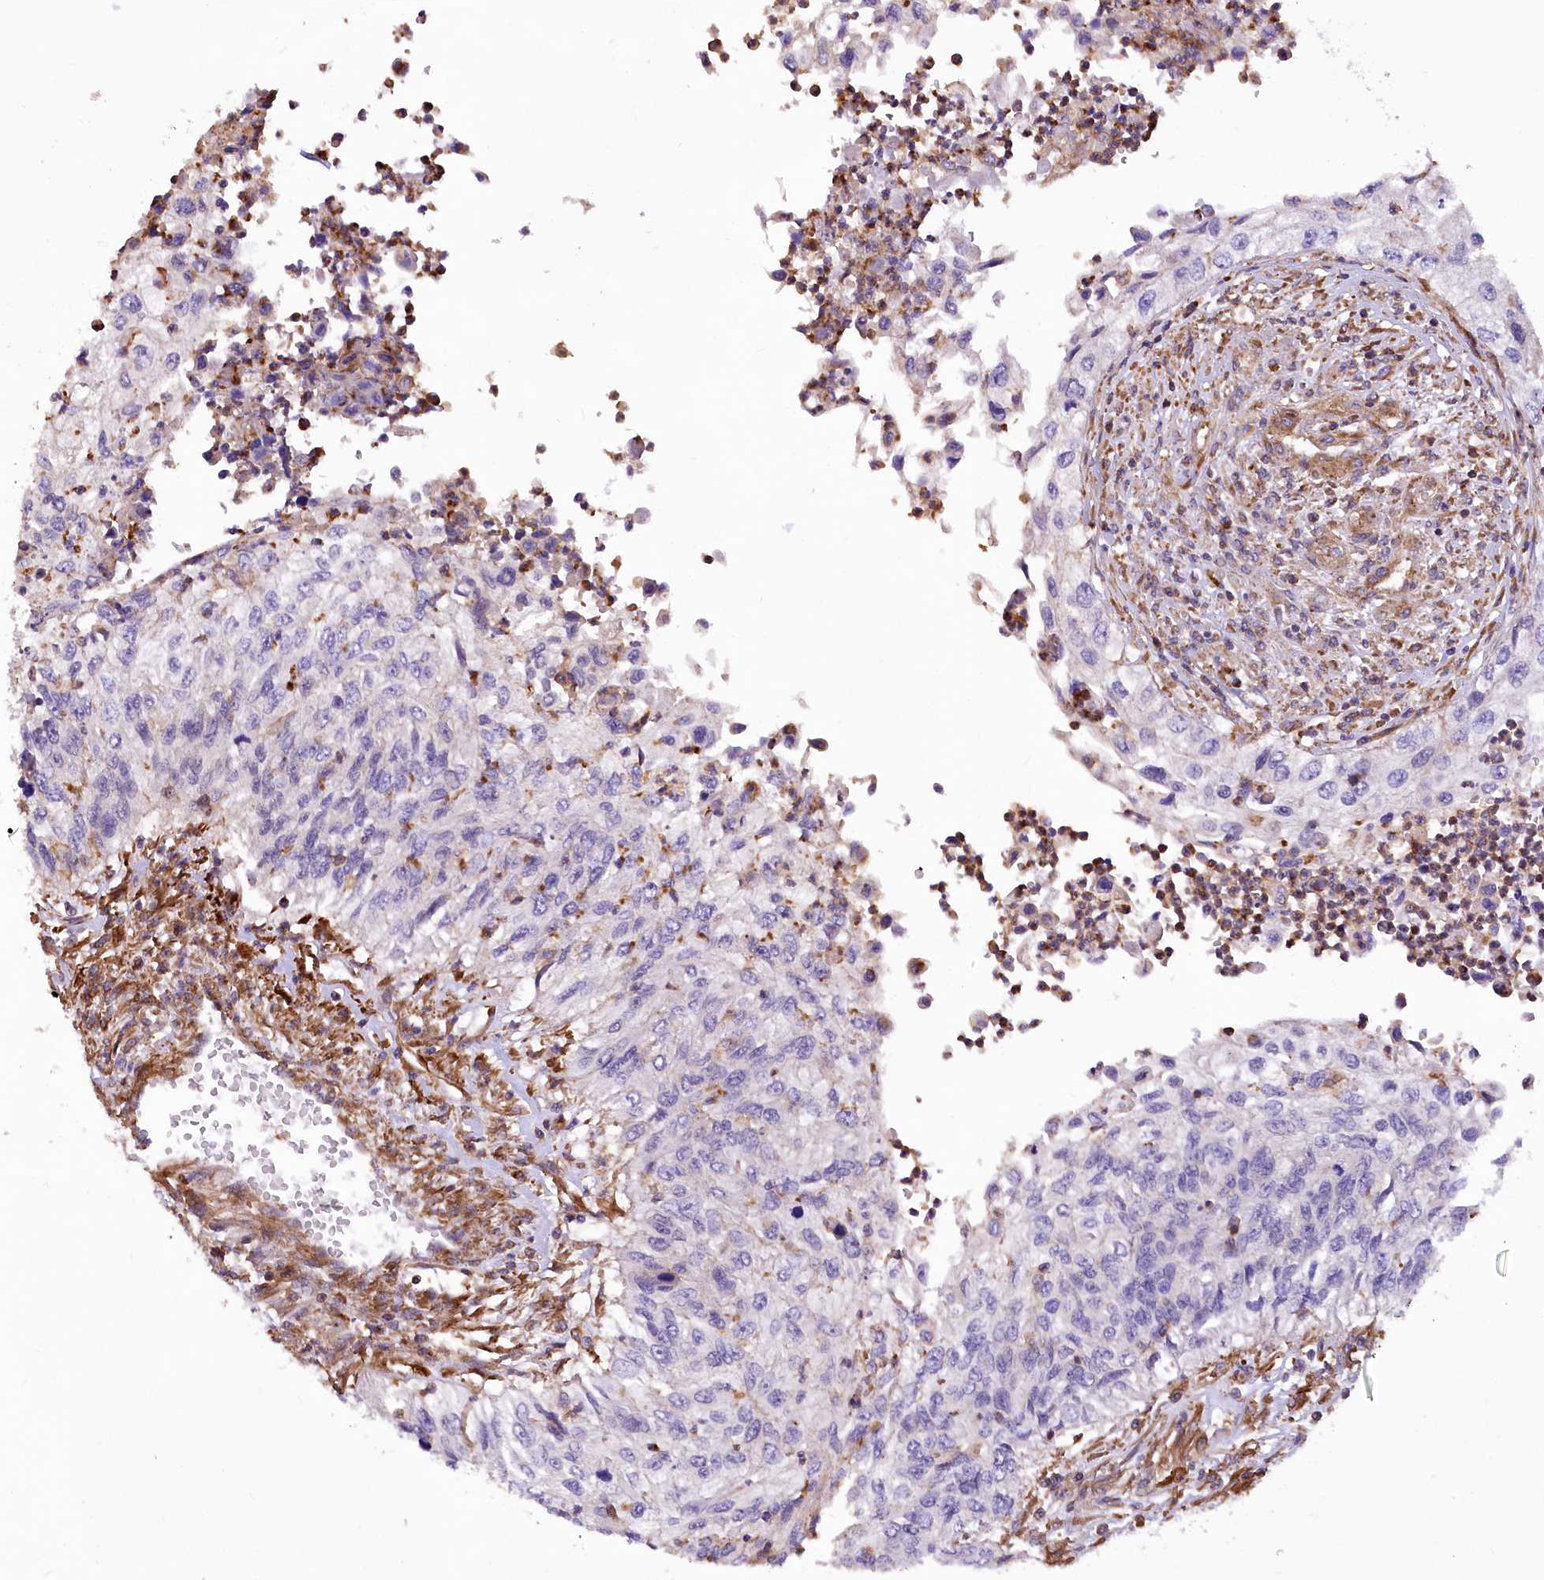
{"staining": {"intensity": "negative", "quantity": "none", "location": "none"}, "tissue": "urothelial cancer", "cell_type": "Tumor cells", "image_type": "cancer", "snomed": [{"axis": "morphology", "description": "Urothelial carcinoma, High grade"}, {"axis": "topography", "description": "Urinary bladder"}], "caption": "A high-resolution micrograph shows immunohistochemistry (IHC) staining of urothelial cancer, which demonstrates no significant positivity in tumor cells.", "gene": "DPP3", "patient": {"sex": "female", "age": 60}}